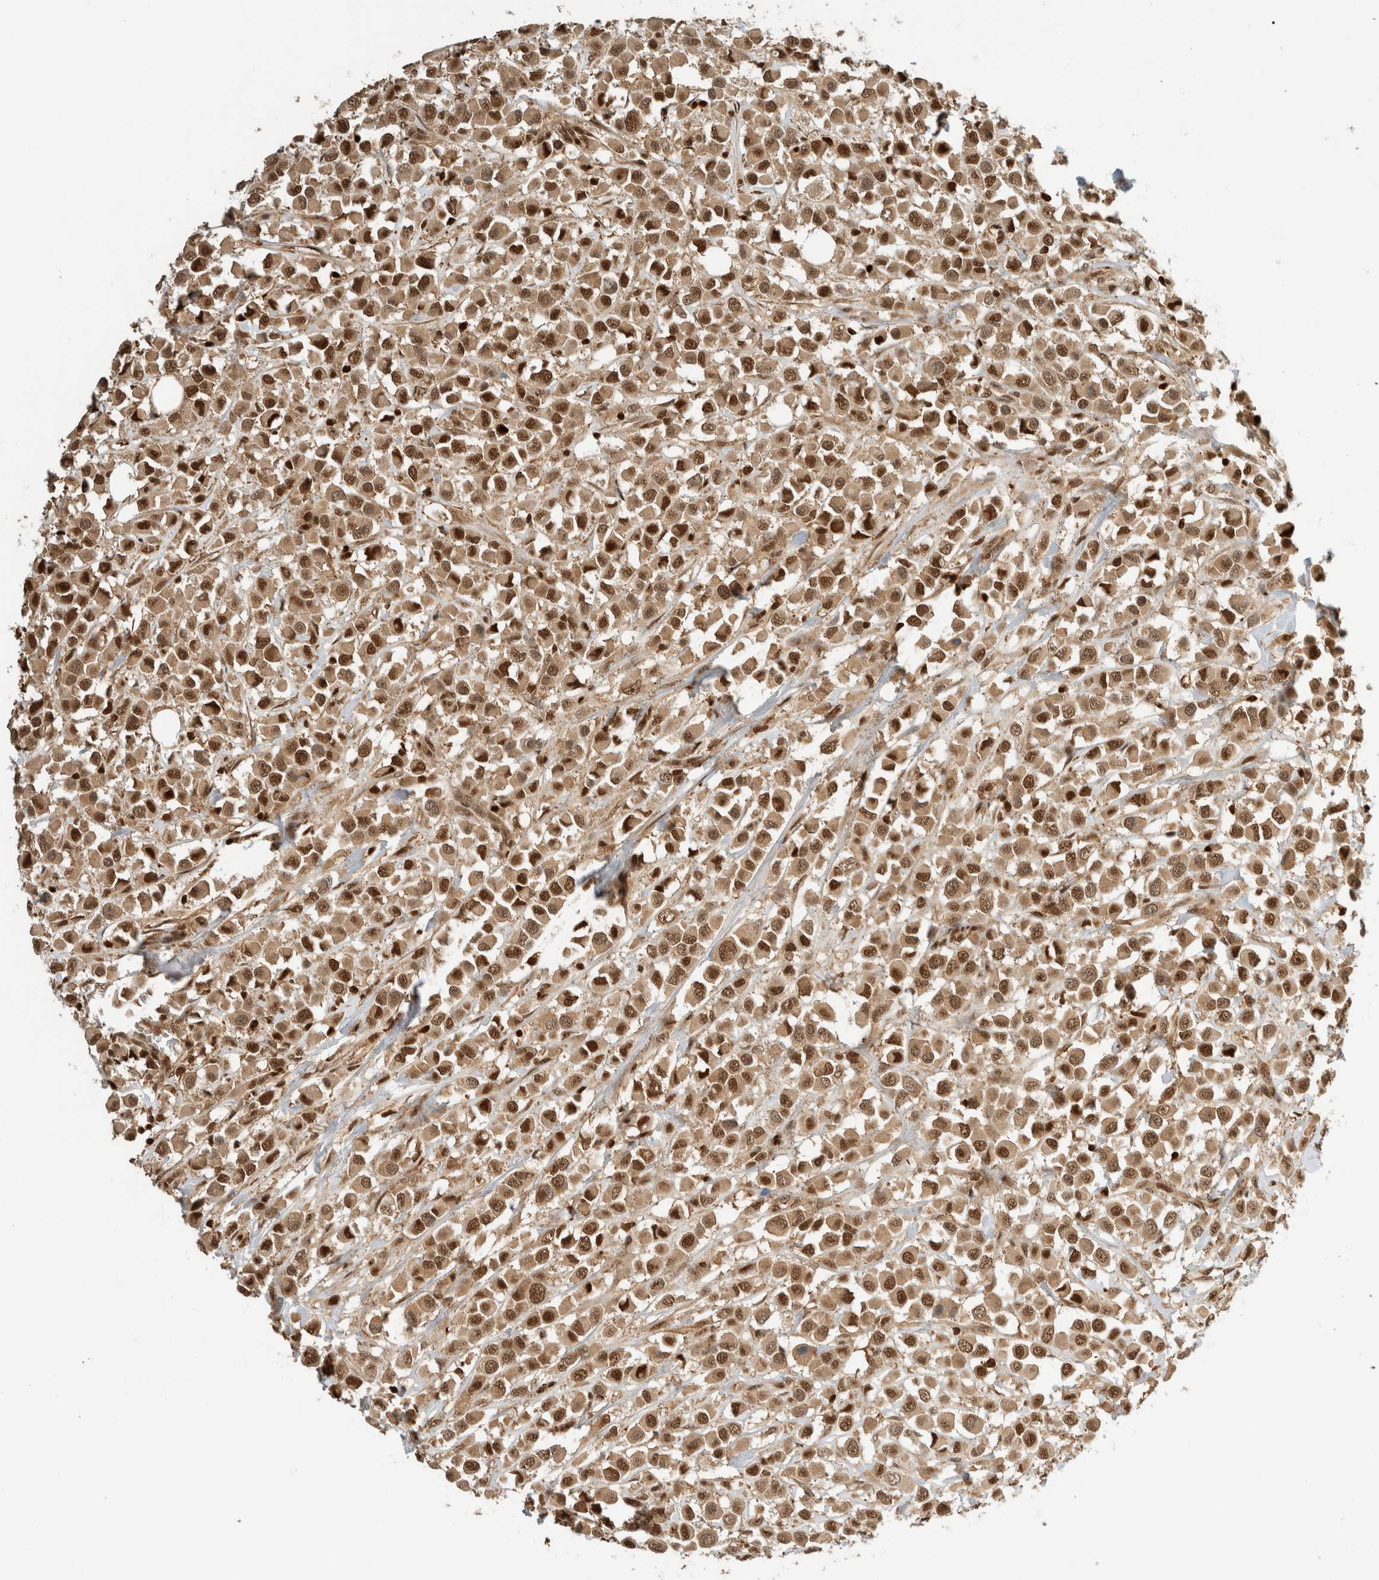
{"staining": {"intensity": "strong", "quantity": ">75%", "location": "cytoplasmic/membranous,nuclear"}, "tissue": "breast cancer", "cell_type": "Tumor cells", "image_type": "cancer", "snomed": [{"axis": "morphology", "description": "Duct carcinoma"}, {"axis": "topography", "description": "Breast"}], "caption": "This is an image of IHC staining of breast infiltrating ductal carcinoma, which shows strong staining in the cytoplasmic/membranous and nuclear of tumor cells.", "gene": "SNRNP40", "patient": {"sex": "female", "age": 61}}